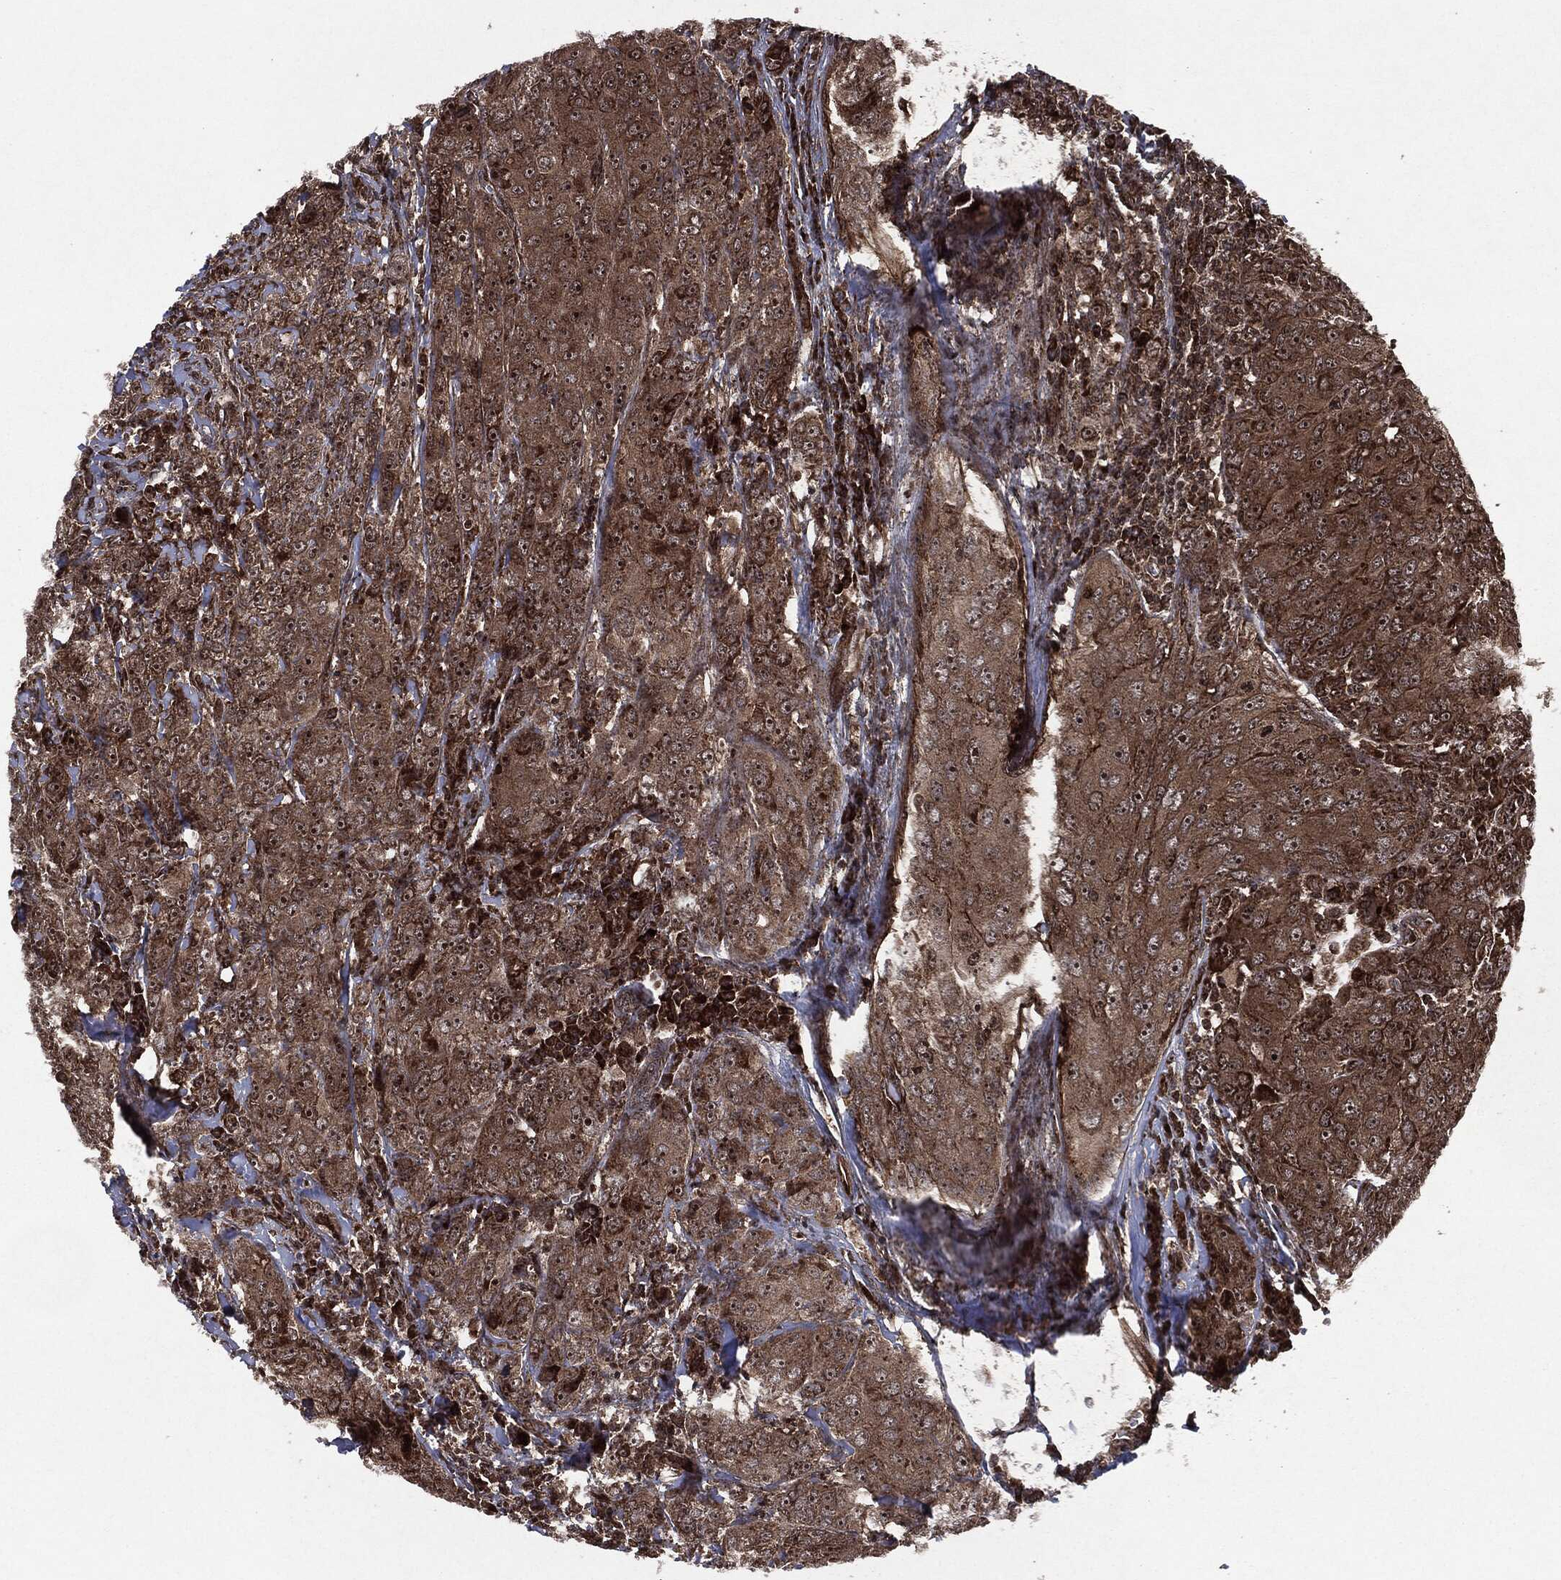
{"staining": {"intensity": "moderate", "quantity": ">75%", "location": "cytoplasmic/membranous,nuclear"}, "tissue": "breast cancer", "cell_type": "Tumor cells", "image_type": "cancer", "snomed": [{"axis": "morphology", "description": "Duct carcinoma"}, {"axis": "topography", "description": "Breast"}], "caption": "Brown immunohistochemical staining in breast invasive ductal carcinoma reveals moderate cytoplasmic/membranous and nuclear staining in about >75% of tumor cells. (brown staining indicates protein expression, while blue staining denotes nuclei).", "gene": "CARD6", "patient": {"sex": "female", "age": 43}}